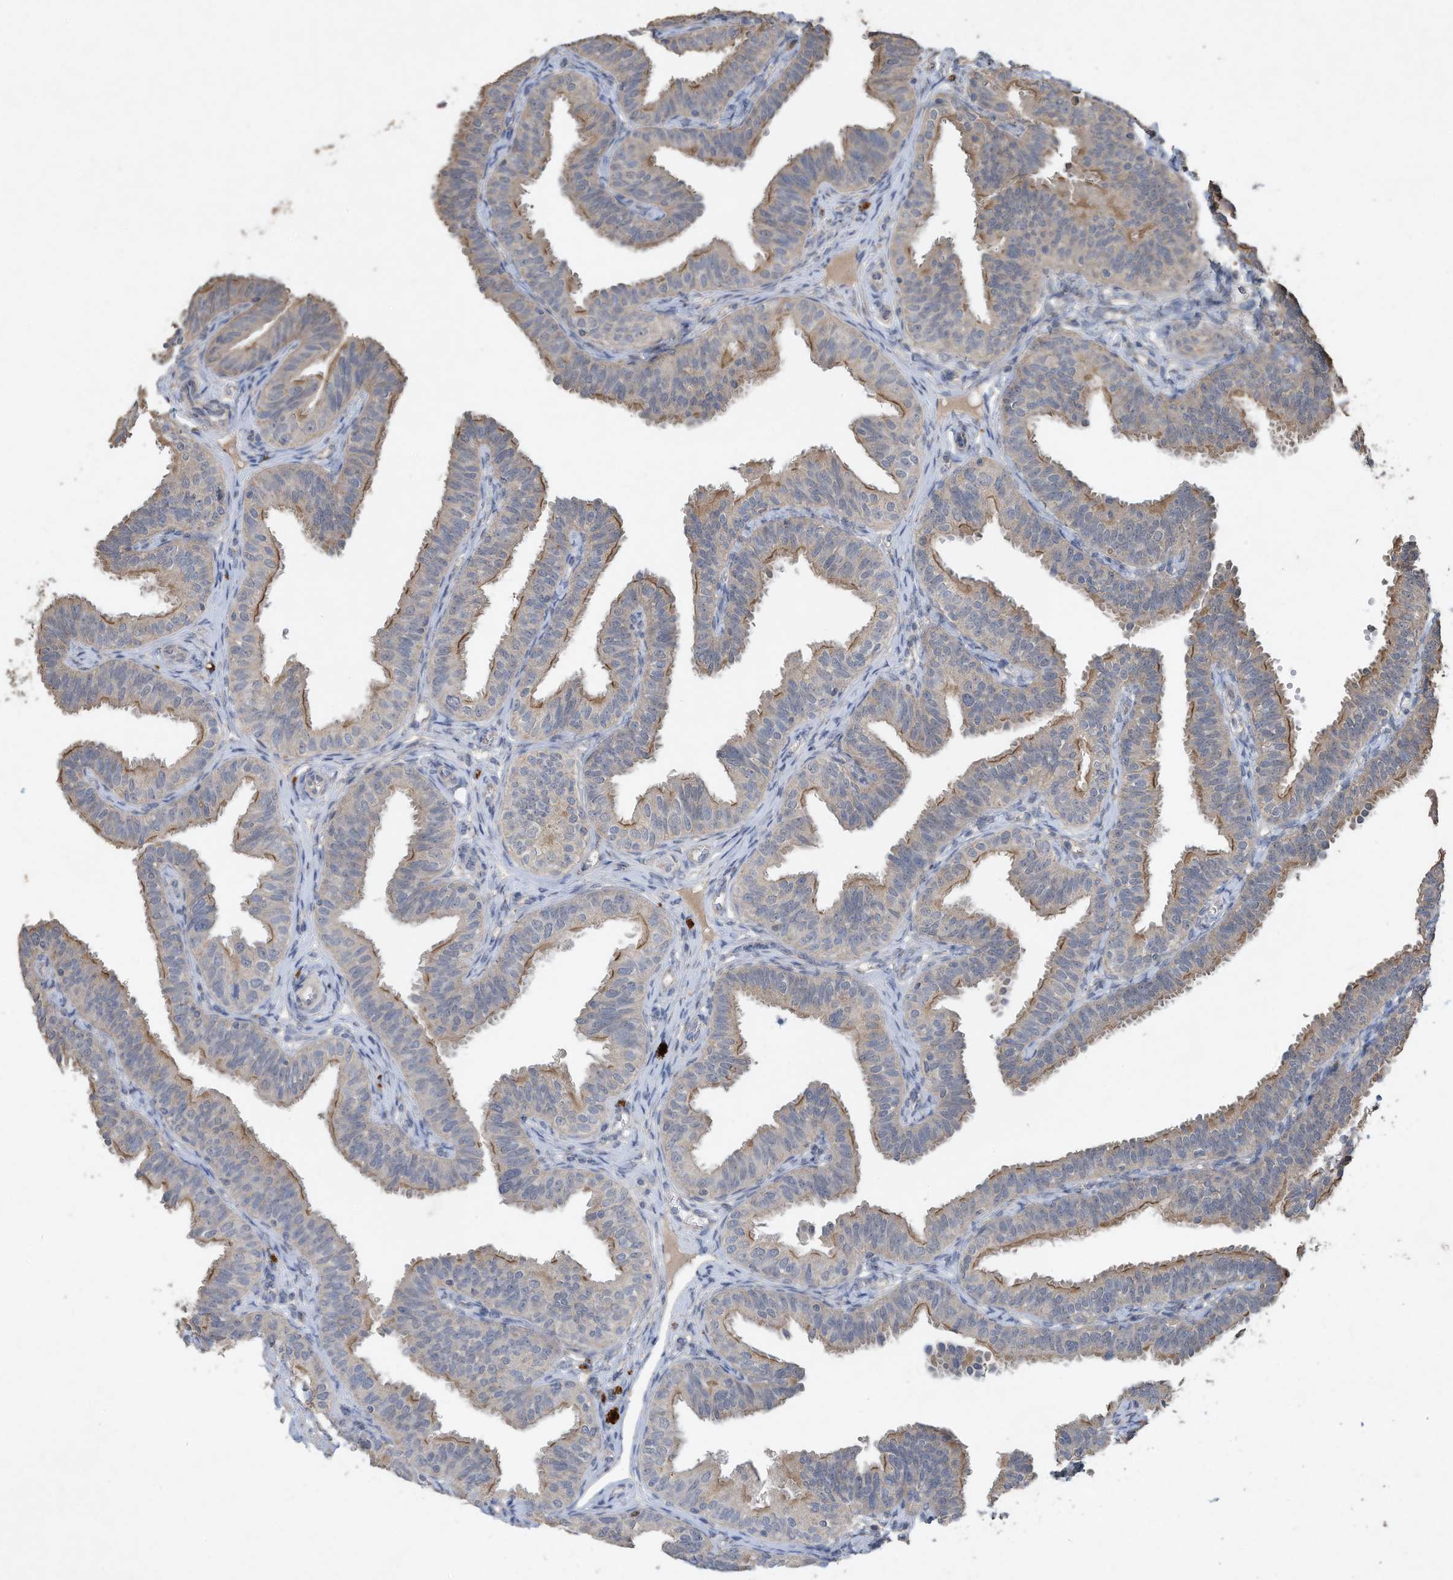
{"staining": {"intensity": "moderate", "quantity": "25%-75%", "location": "cytoplasmic/membranous"}, "tissue": "fallopian tube", "cell_type": "Glandular cells", "image_type": "normal", "snomed": [{"axis": "morphology", "description": "Normal tissue, NOS"}, {"axis": "topography", "description": "Fallopian tube"}], "caption": "IHC micrograph of unremarkable human fallopian tube stained for a protein (brown), which displays medium levels of moderate cytoplasmic/membranous staining in approximately 25%-75% of glandular cells.", "gene": "CAPN13", "patient": {"sex": "female", "age": 35}}